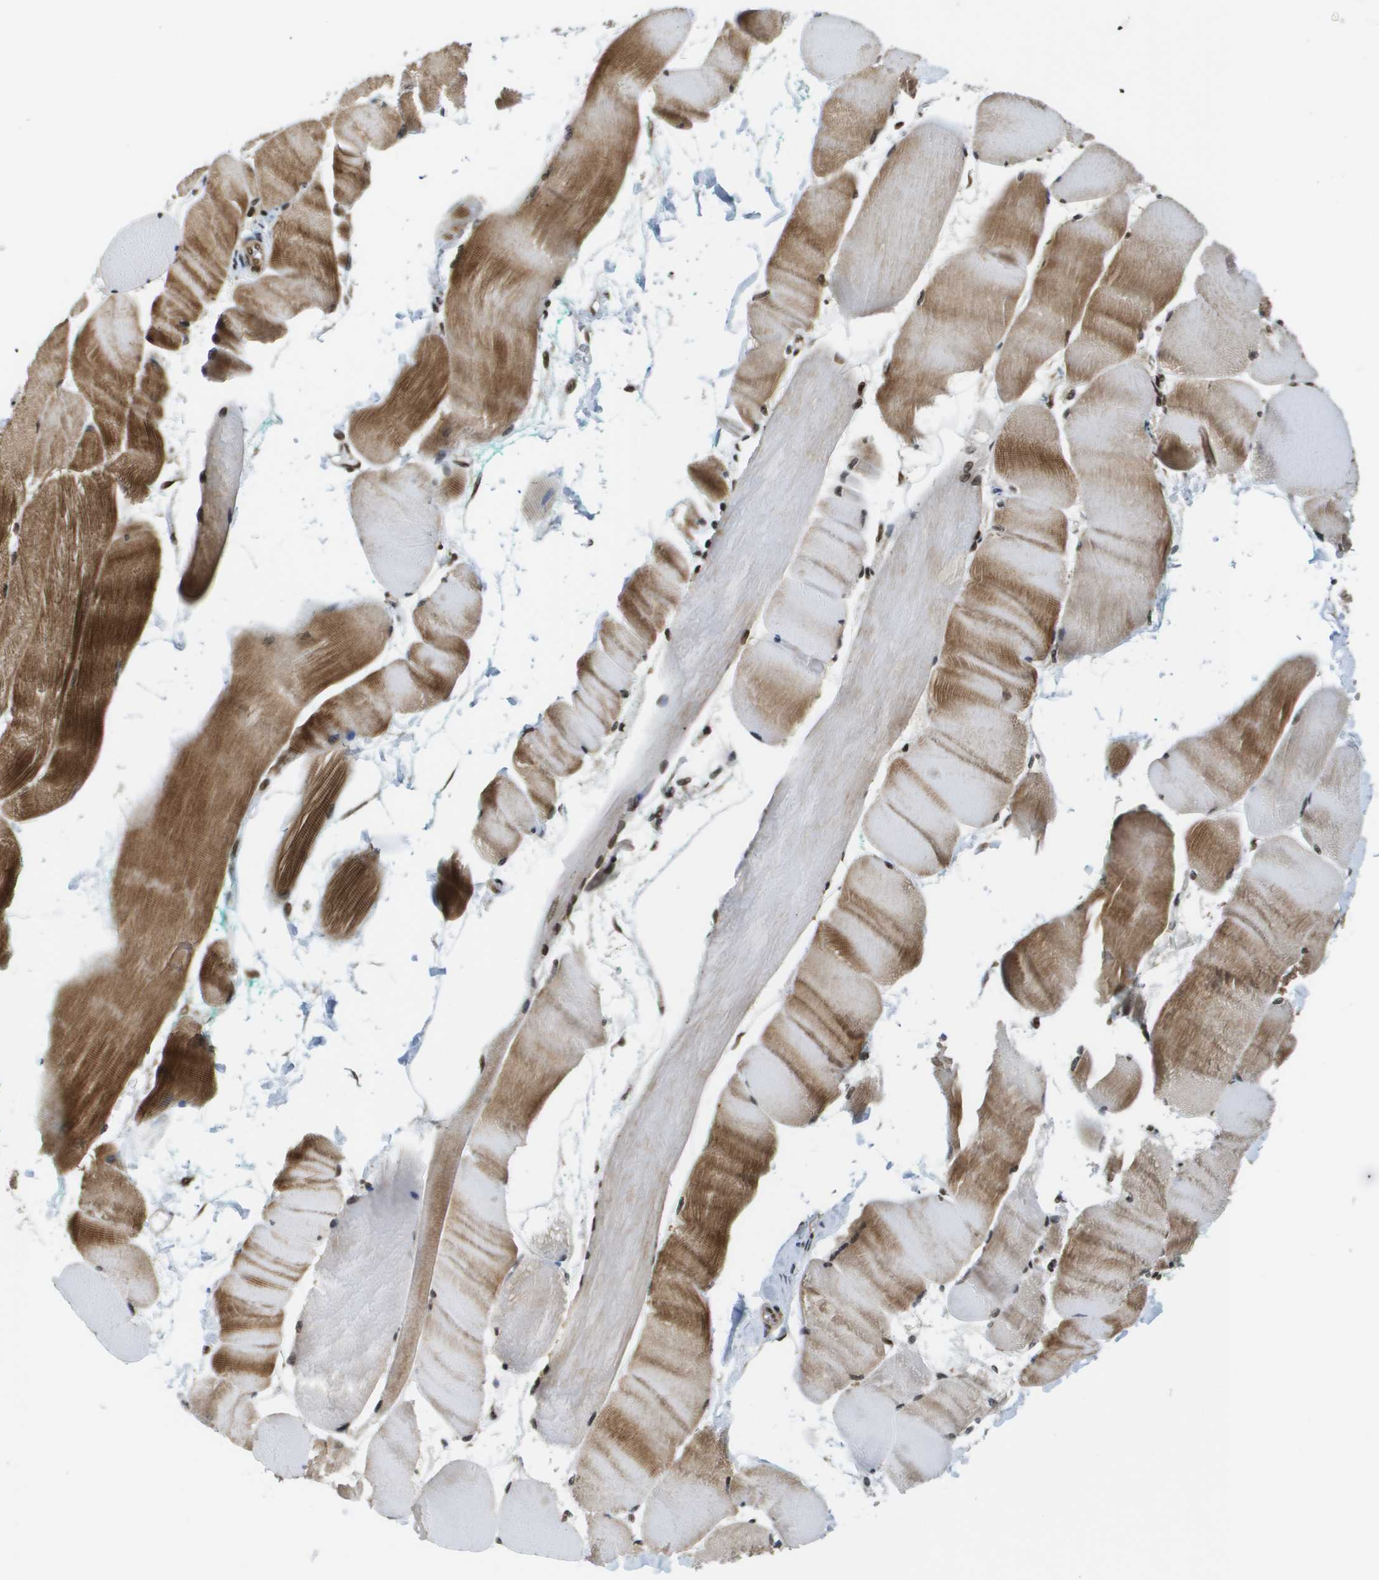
{"staining": {"intensity": "strong", "quantity": "25%-75%", "location": "cytoplasmic/membranous,nuclear"}, "tissue": "skeletal muscle", "cell_type": "Myocytes", "image_type": "normal", "snomed": [{"axis": "morphology", "description": "Normal tissue, NOS"}, {"axis": "morphology", "description": "Squamous cell carcinoma, NOS"}, {"axis": "topography", "description": "Skeletal muscle"}], "caption": "IHC staining of normal skeletal muscle, which displays high levels of strong cytoplasmic/membranous,nuclear expression in approximately 25%-75% of myocytes indicating strong cytoplasmic/membranous,nuclear protein staining. The staining was performed using DAB (3,3'-diaminobenzidine) (brown) for protein detection and nuclei were counterstained in hematoxylin (blue).", "gene": "RECQL4", "patient": {"sex": "male", "age": 51}}